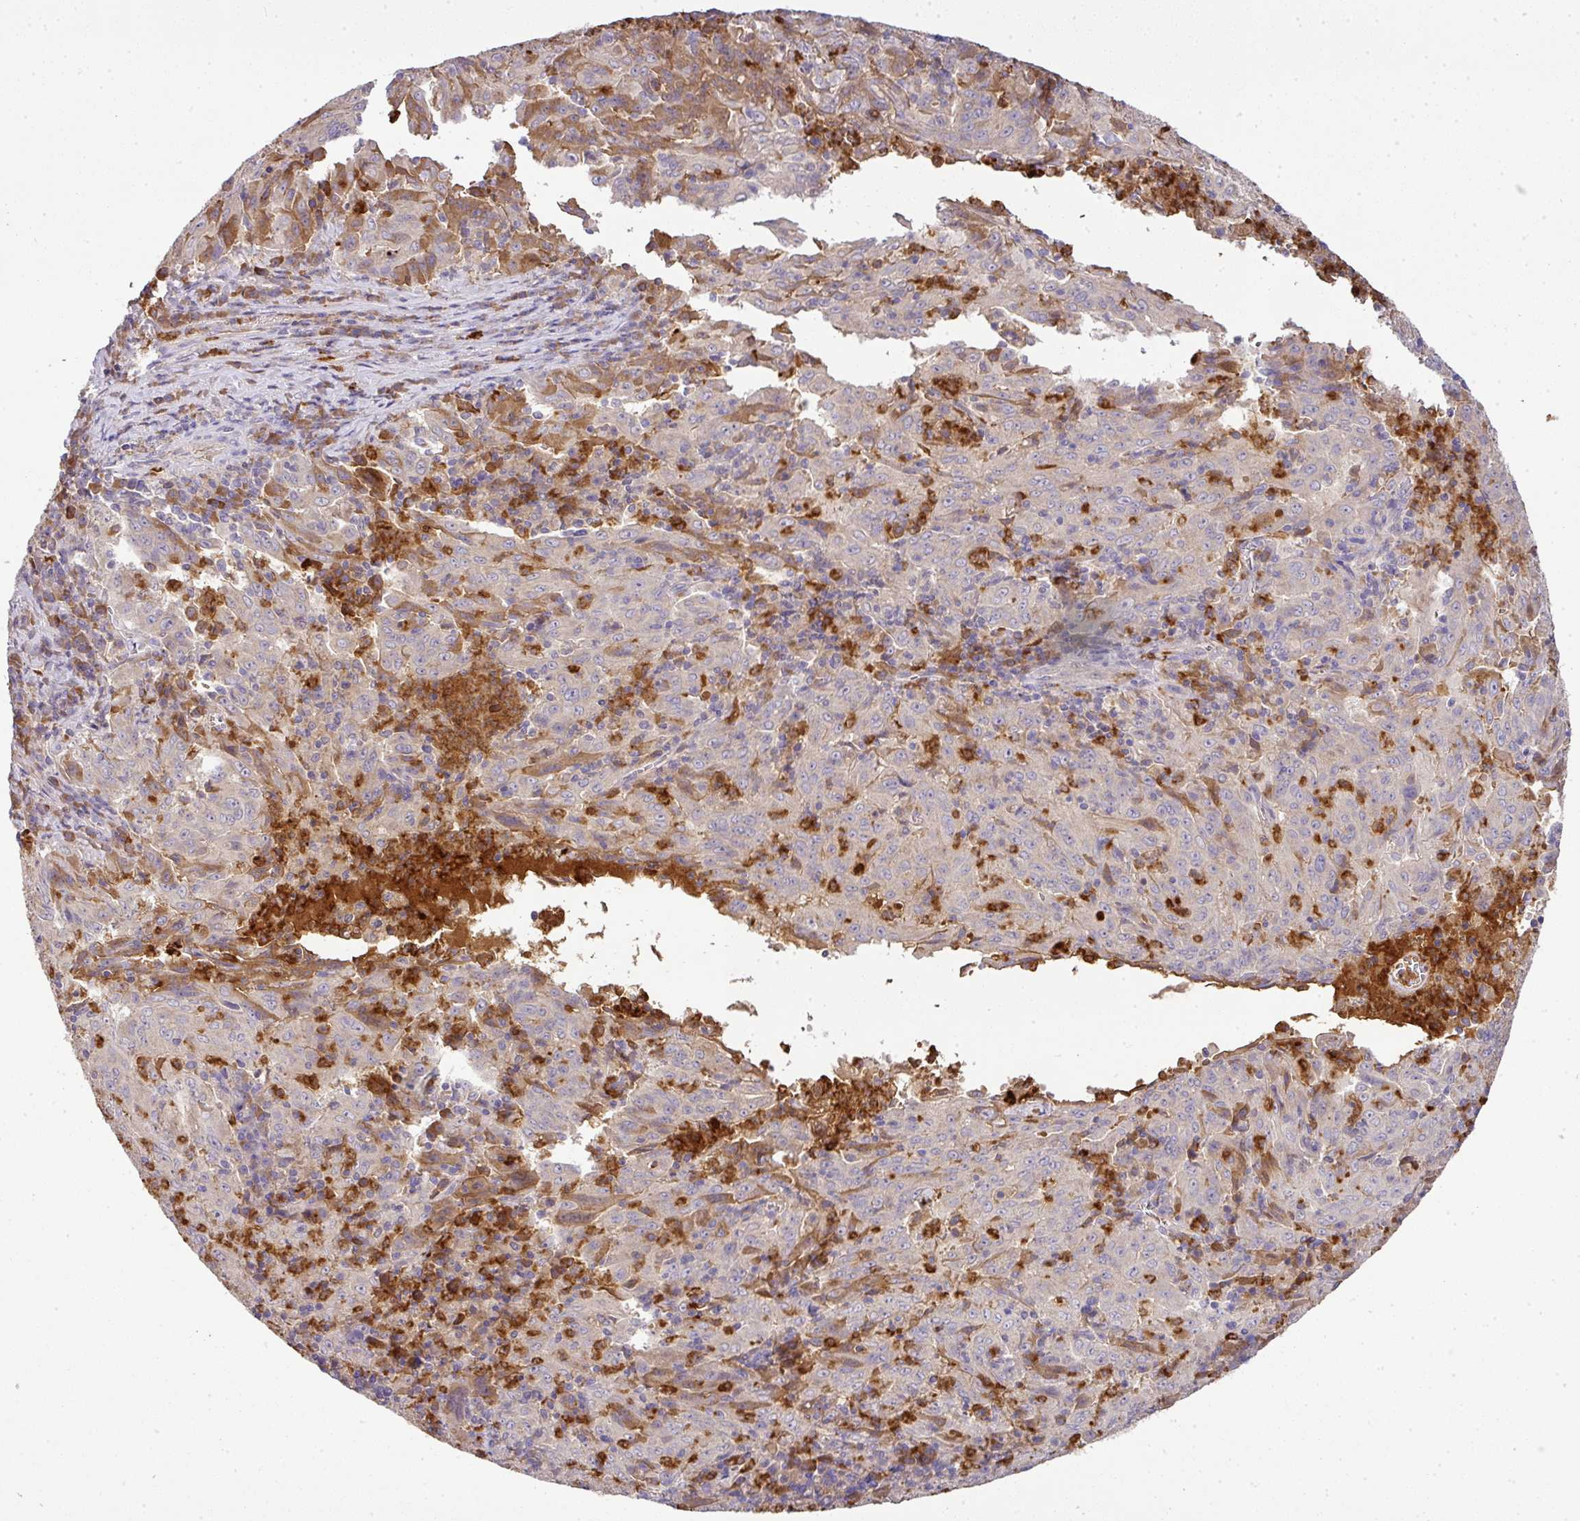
{"staining": {"intensity": "negative", "quantity": "none", "location": "none"}, "tissue": "pancreatic cancer", "cell_type": "Tumor cells", "image_type": "cancer", "snomed": [{"axis": "morphology", "description": "Adenocarcinoma, NOS"}, {"axis": "topography", "description": "Pancreas"}], "caption": "A photomicrograph of human pancreatic cancer is negative for staining in tumor cells. (Immunohistochemistry, brightfield microscopy, high magnification).", "gene": "CAB39L", "patient": {"sex": "male", "age": 63}}